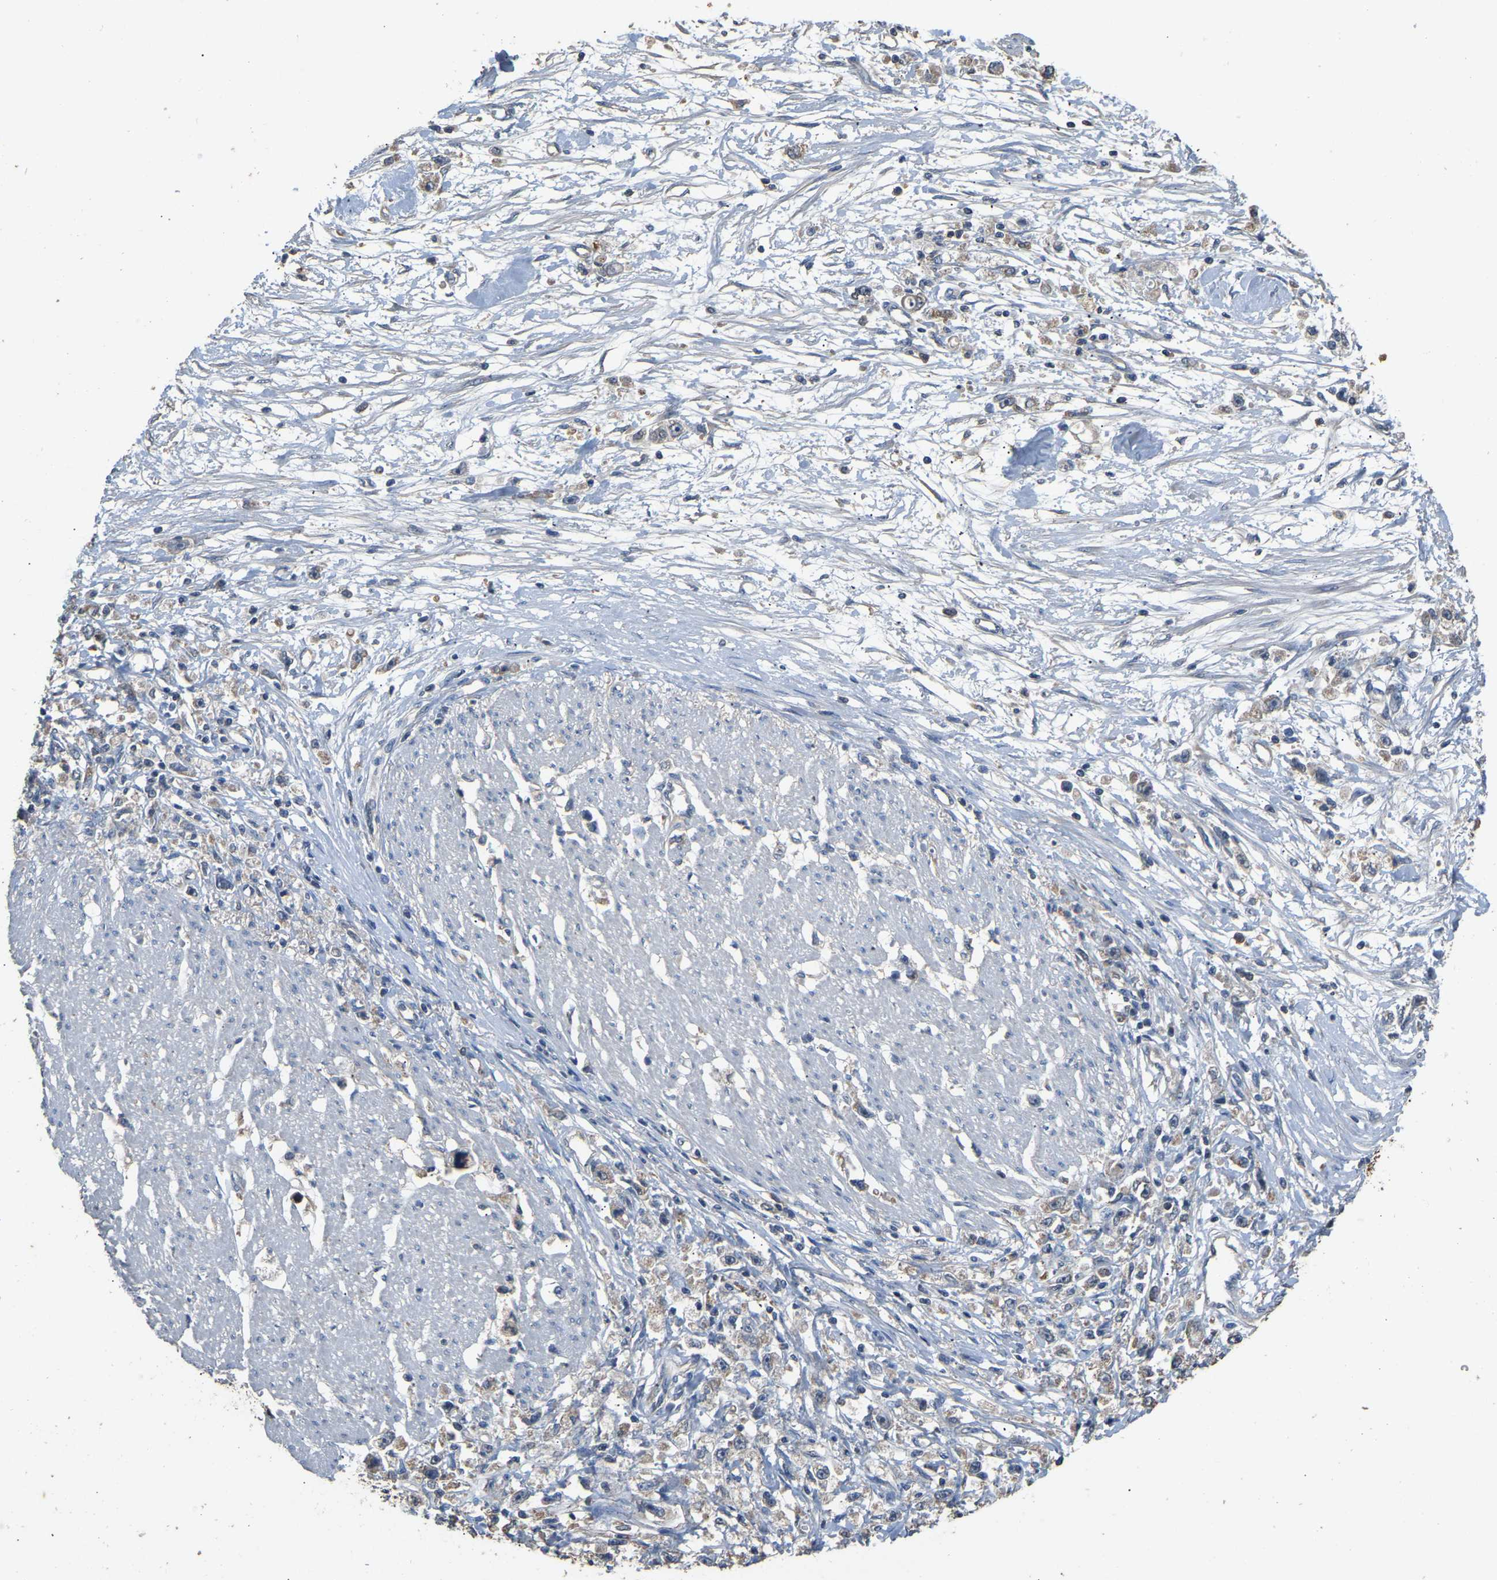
{"staining": {"intensity": "weak", "quantity": "25%-75%", "location": "cytoplasmic/membranous"}, "tissue": "stomach cancer", "cell_type": "Tumor cells", "image_type": "cancer", "snomed": [{"axis": "morphology", "description": "Adenocarcinoma, NOS"}, {"axis": "topography", "description": "Stomach"}], "caption": "Immunohistochemistry of stomach adenocarcinoma reveals low levels of weak cytoplasmic/membranous staining in about 25%-75% of tumor cells. (DAB IHC, brown staining for protein, blue staining for nuclei).", "gene": "TUFM", "patient": {"sex": "female", "age": 59}}